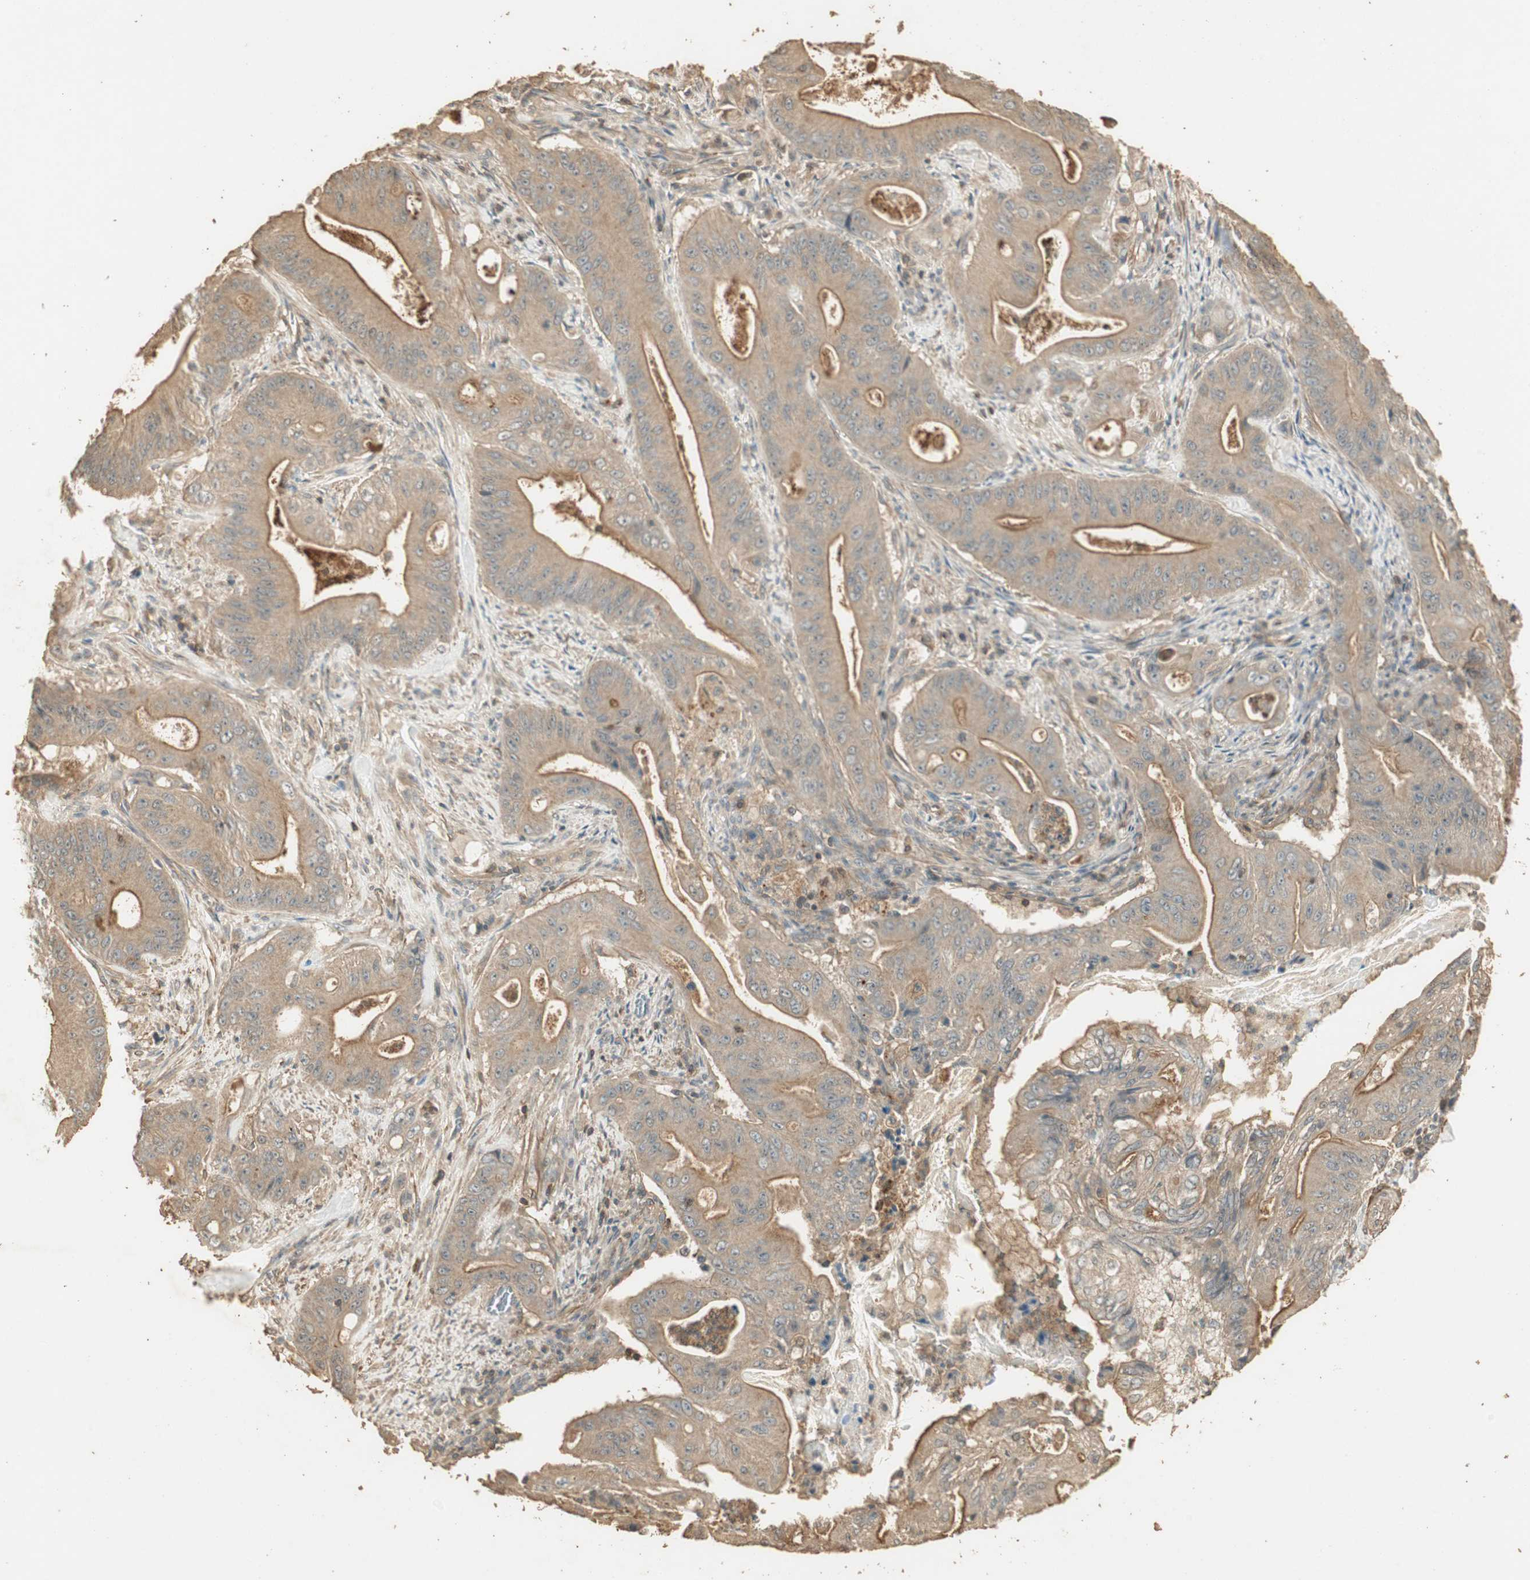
{"staining": {"intensity": "moderate", "quantity": "<25%", "location": "cytoplasmic/membranous"}, "tissue": "pancreatic cancer", "cell_type": "Tumor cells", "image_type": "cancer", "snomed": [{"axis": "morphology", "description": "Normal tissue, NOS"}, {"axis": "topography", "description": "Lymph node"}], "caption": "IHC staining of pancreatic cancer, which shows low levels of moderate cytoplasmic/membranous staining in approximately <25% of tumor cells indicating moderate cytoplasmic/membranous protein staining. The staining was performed using DAB (brown) for protein detection and nuclei were counterstained in hematoxylin (blue).", "gene": "USP2", "patient": {"sex": "male", "age": 62}}